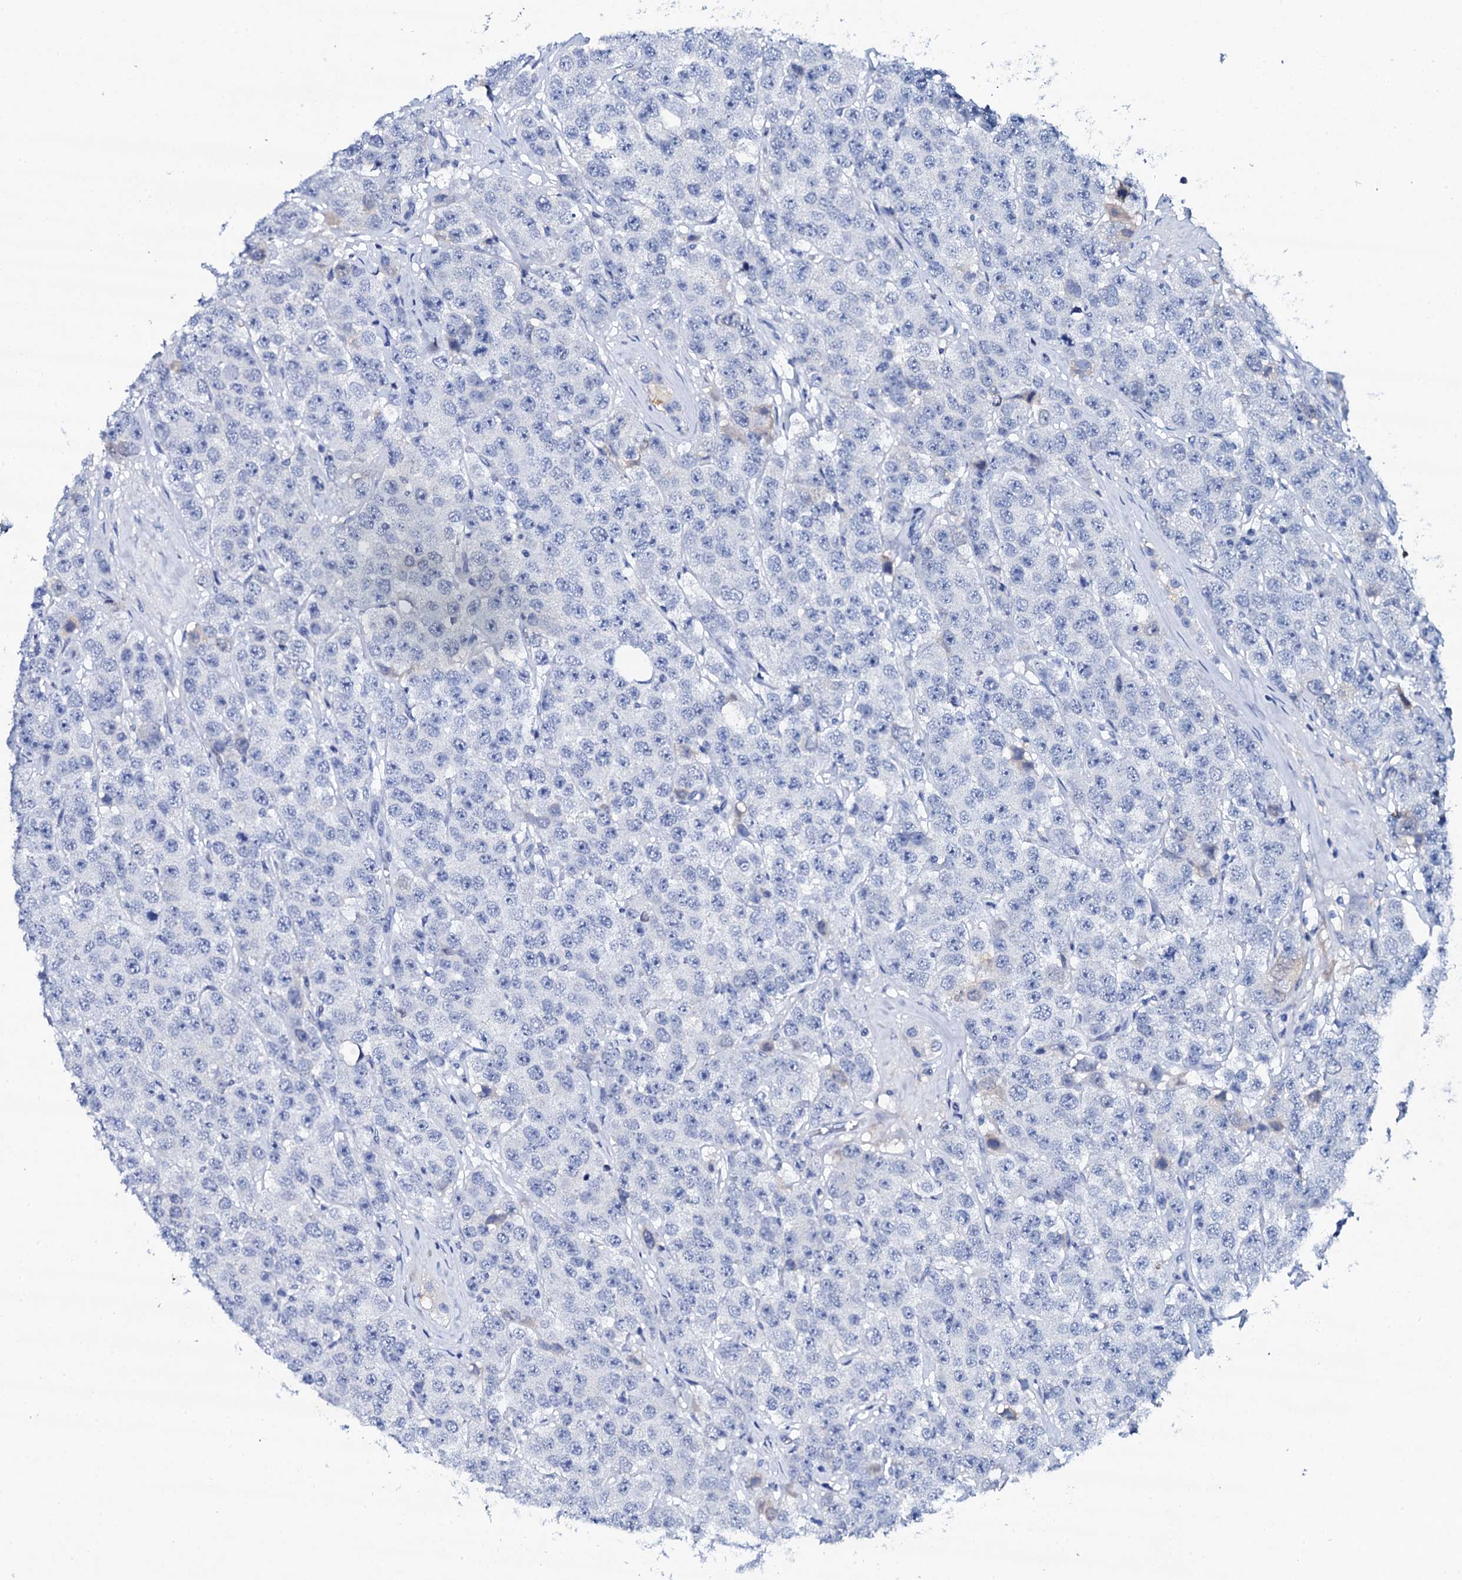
{"staining": {"intensity": "negative", "quantity": "none", "location": "none"}, "tissue": "testis cancer", "cell_type": "Tumor cells", "image_type": "cancer", "snomed": [{"axis": "morphology", "description": "Seminoma, NOS"}, {"axis": "topography", "description": "Testis"}], "caption": "Immunohistochemistry histopathology image of testis cancer stained for a protein (brown), which reveals no staining in tumor cells. (Brightfield microscopy of DAB (3,3'-diaminobenzidine) IHC at high magnification).", "gene": "FBXL16", "patient": {"sex": "male", "age": 28}}